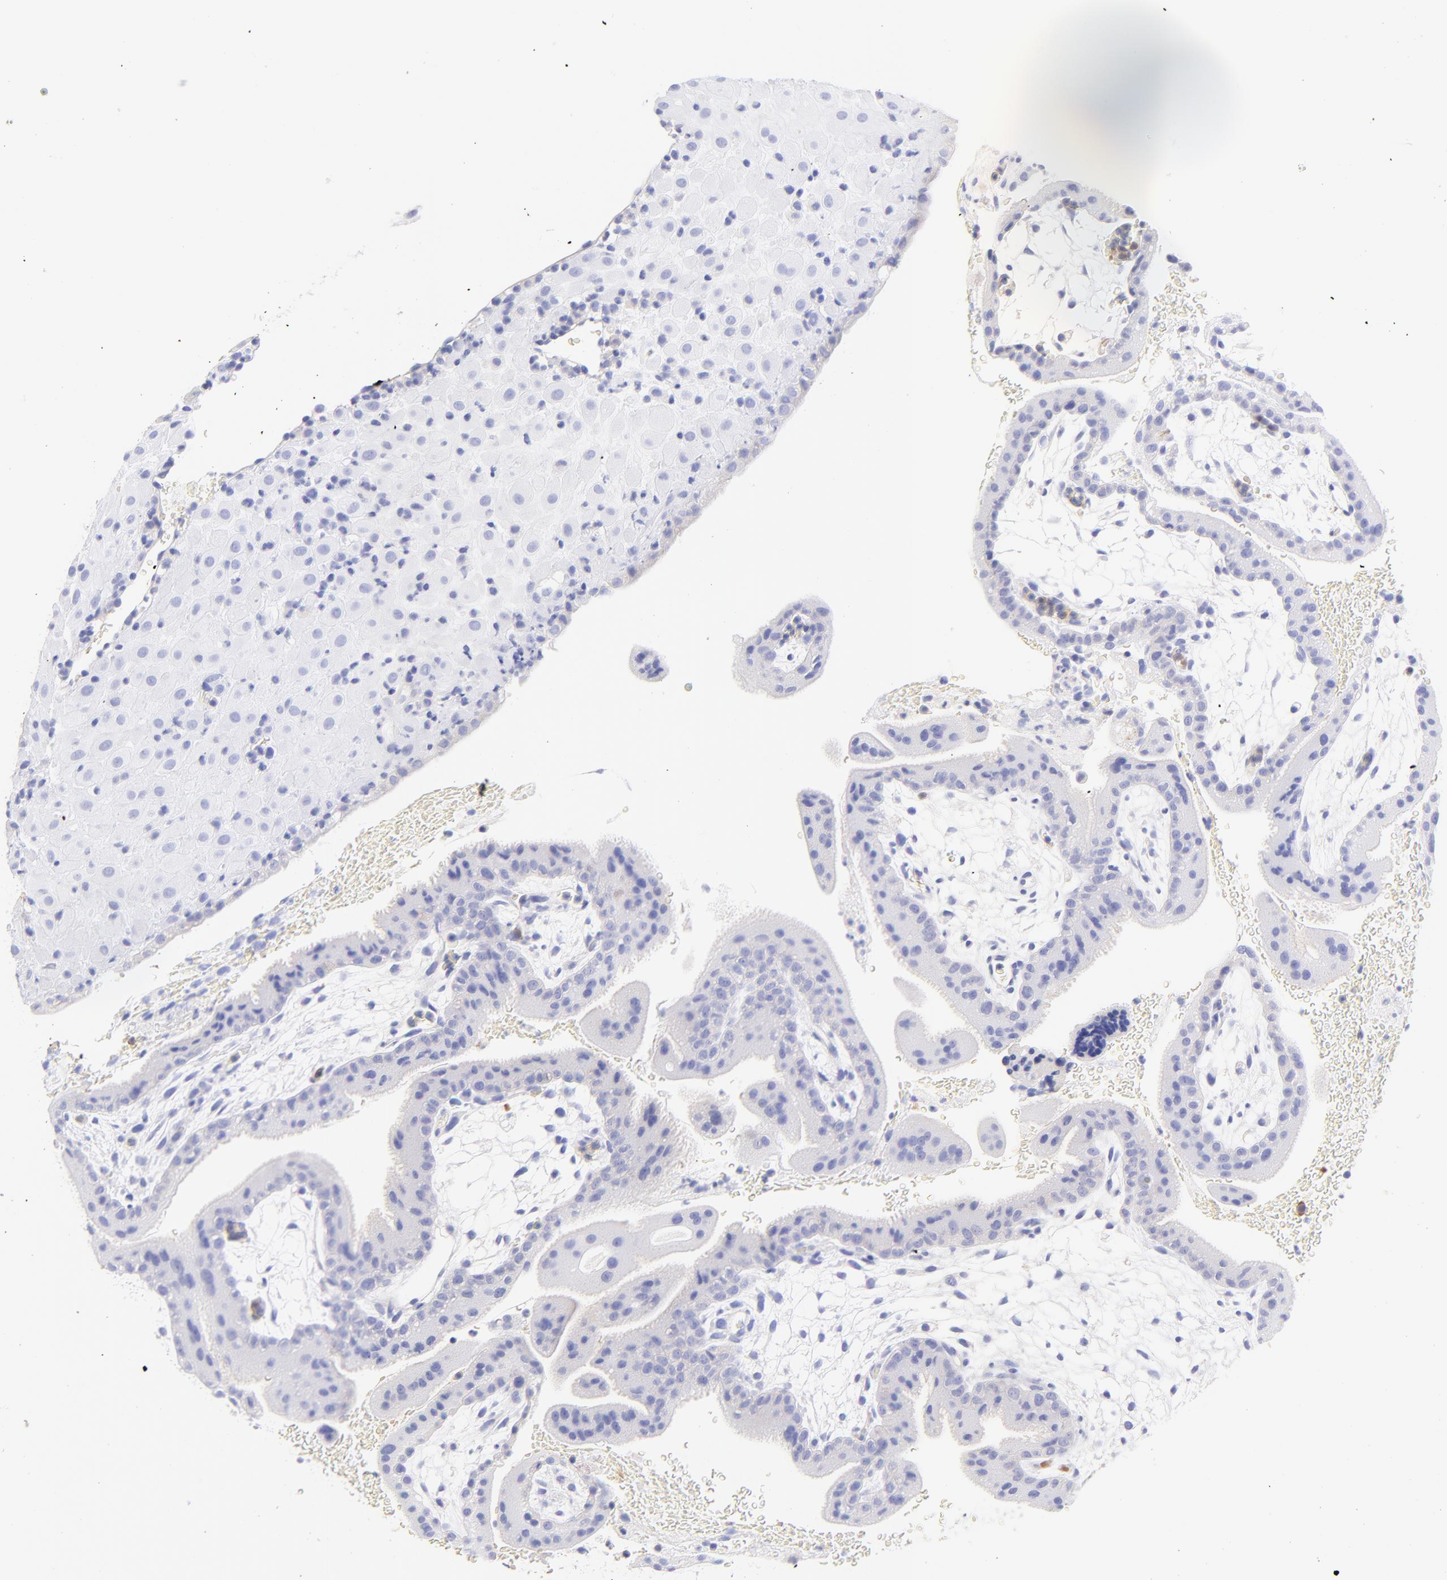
{"staining": {"intensity": "negative", "quantity": "none", "location": "none"}, "tissue": "placenta", "cell_type": "Decidual cells", "image_type": "normal", "snomed": [{"axis": "morphology", "description": "Normal tissue, NOS"}, {"axis": "topography", "description": "Placenta"}], "caption": "An immunohistochemistry (IHC) histopathology image of benign placenta is shown. There is no staining in decidual cells of placenta. Nuclei are stained in blue.", "gene": "FRMPD3", "patient": {"sex": "female", "age": 19}}